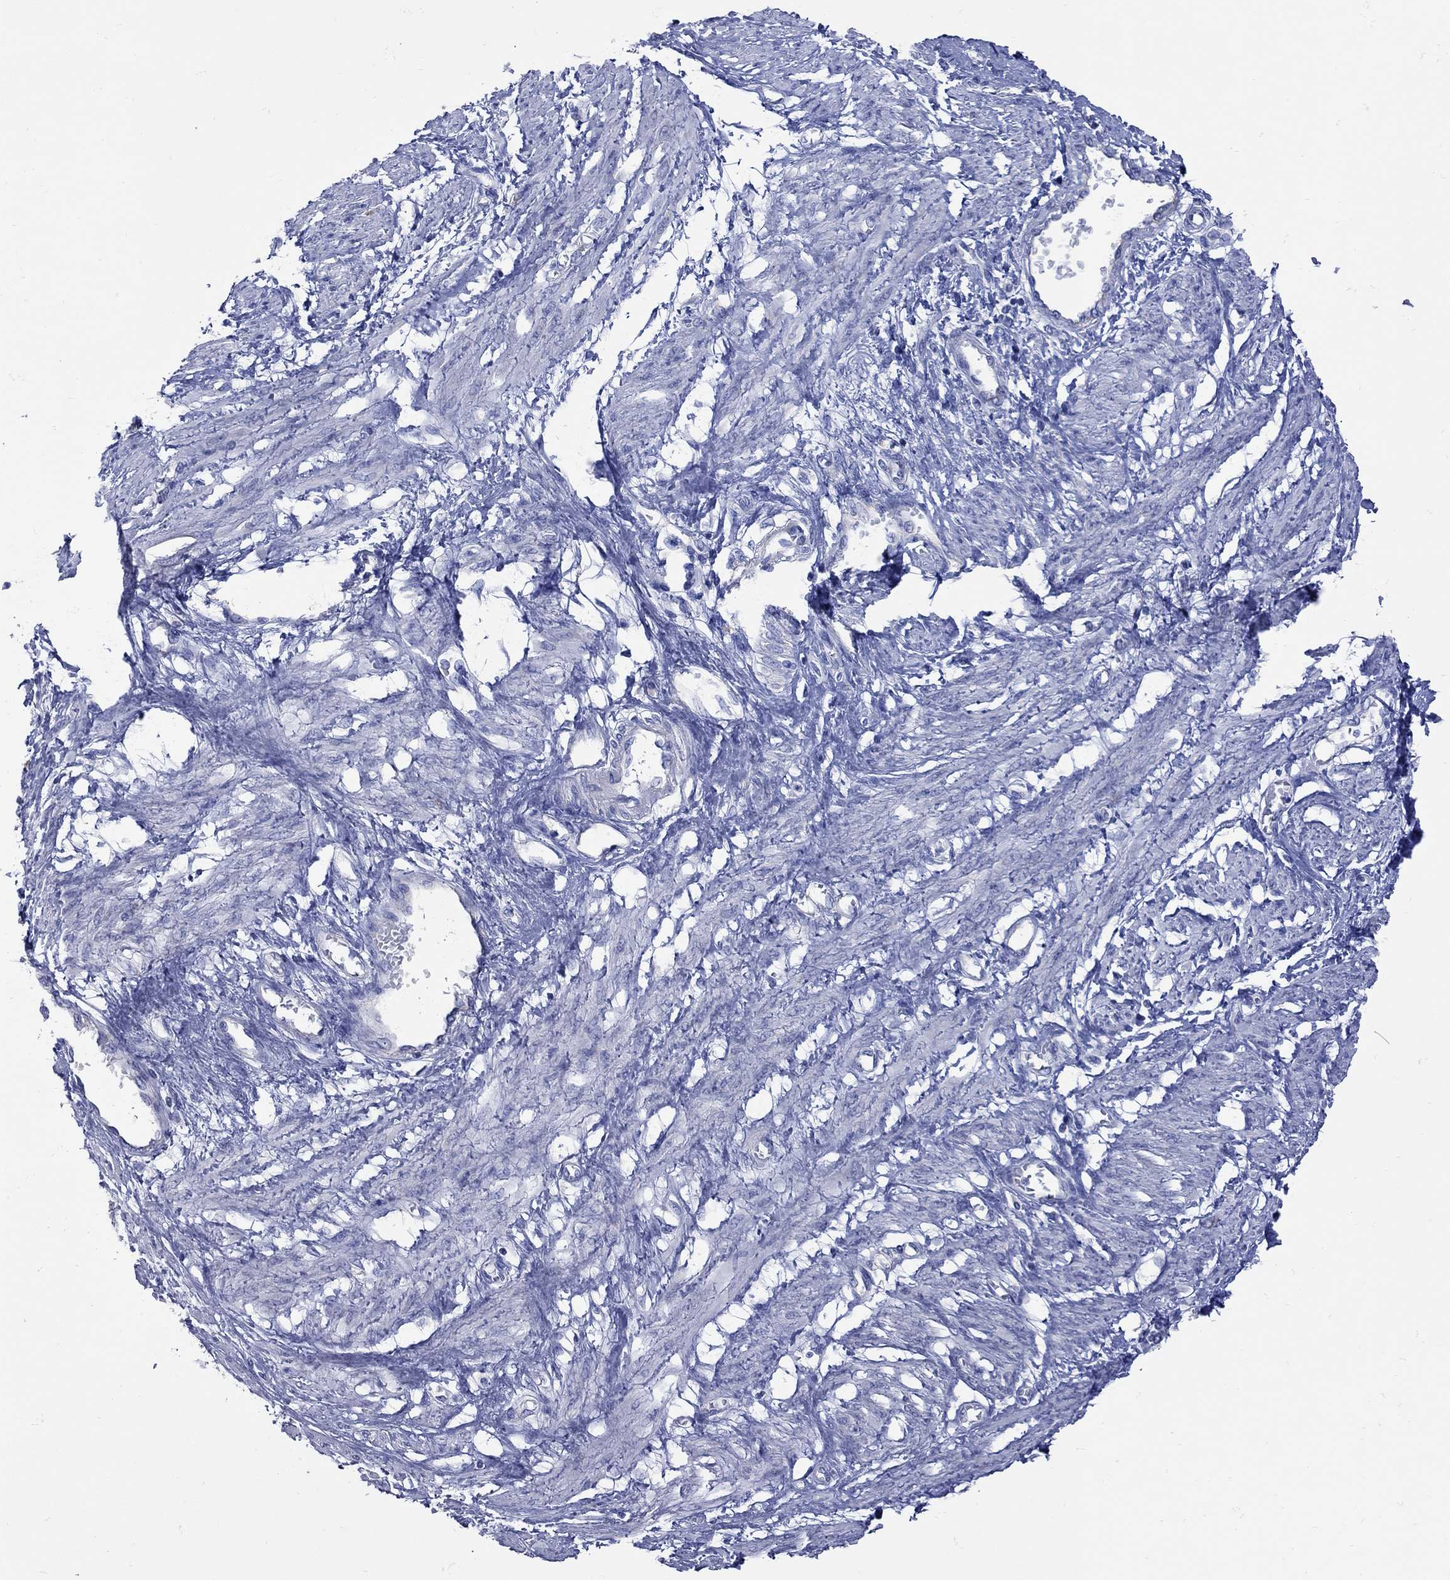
{"staining": {"intensity": "negative", "quantity": "none", "location": "none"}, "tissue": "smooth muscle", "cell_type": "Smooth muscle cells", "image_type": "normal", "snomed": [{"axis": "morphology", "description": "Normal tissue, NOS"}, {"axis": "topography", "description": "Smooth muscle"}, {"axis": "topography", "description": "Uterus"}], "caption": "This micrograph is of unremarkable smooth muscle stained with IHC to label a protein in brown with the nuclei are counter-stained blue. There is no staining in smooth muscle cells.", "gene": "PDZD3", "patient": {"sex": "female", "age": 39}}